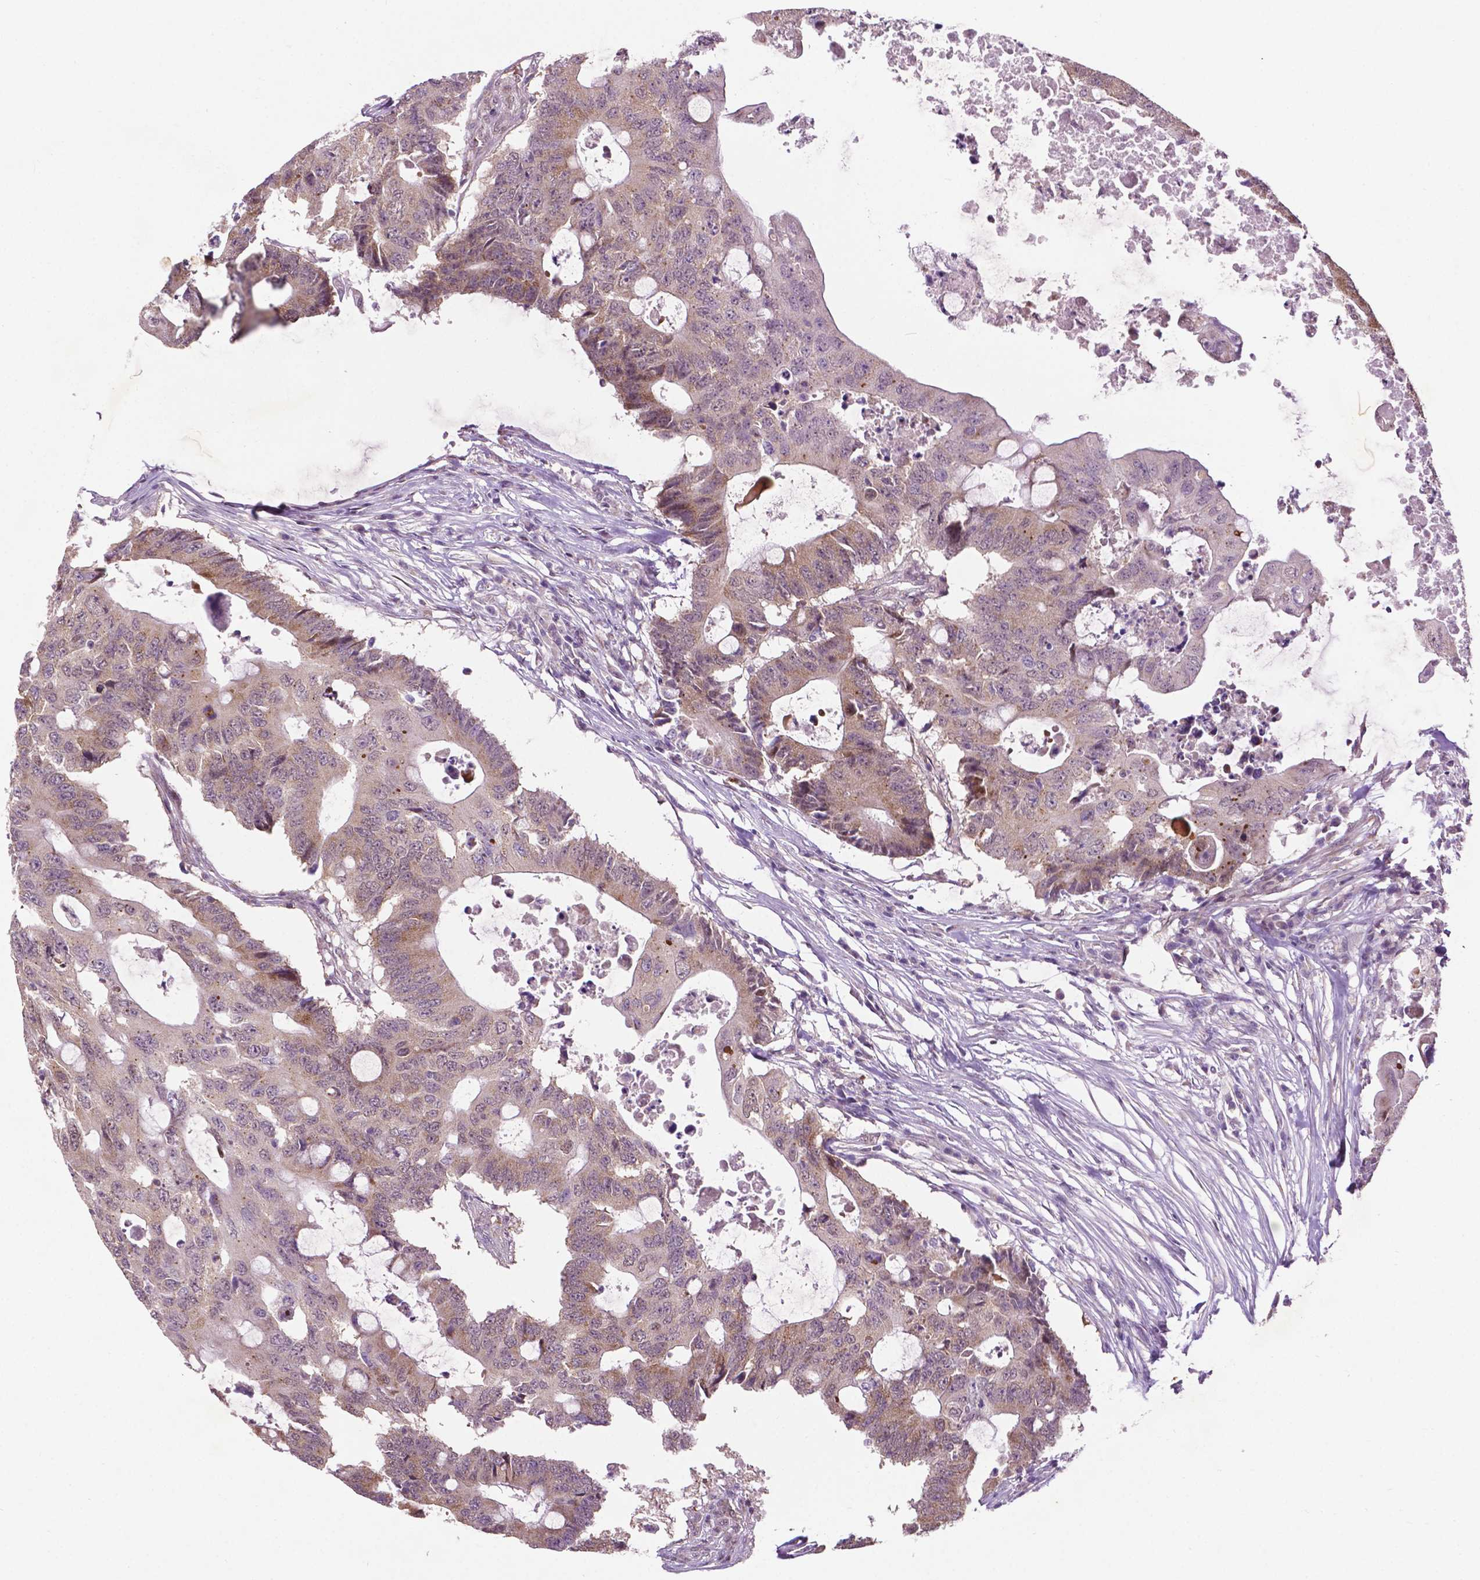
{"staining": {"intensity": "weak", "quantity": "25%-75%", "location": "cytoplasmic/membranous"}, "tissue": "colorectal cancer", "cell_type": "Tumor cells", "image_type": "cancer", "snomed": [{"axis": "morphology", "description": "Adenocarcinoma, NOS"}, {"axis": "topography", "description": "Colon"}], "caption": "A high-resolution micrograph shows immunohistochemistry staining of colorectal cancer, which shows weak cytoplasmic/membranous staining in approximately 25%-75% of tumor cells.", "gene": "ZNF41", "patient": {"sex": "male", "age": 71}}